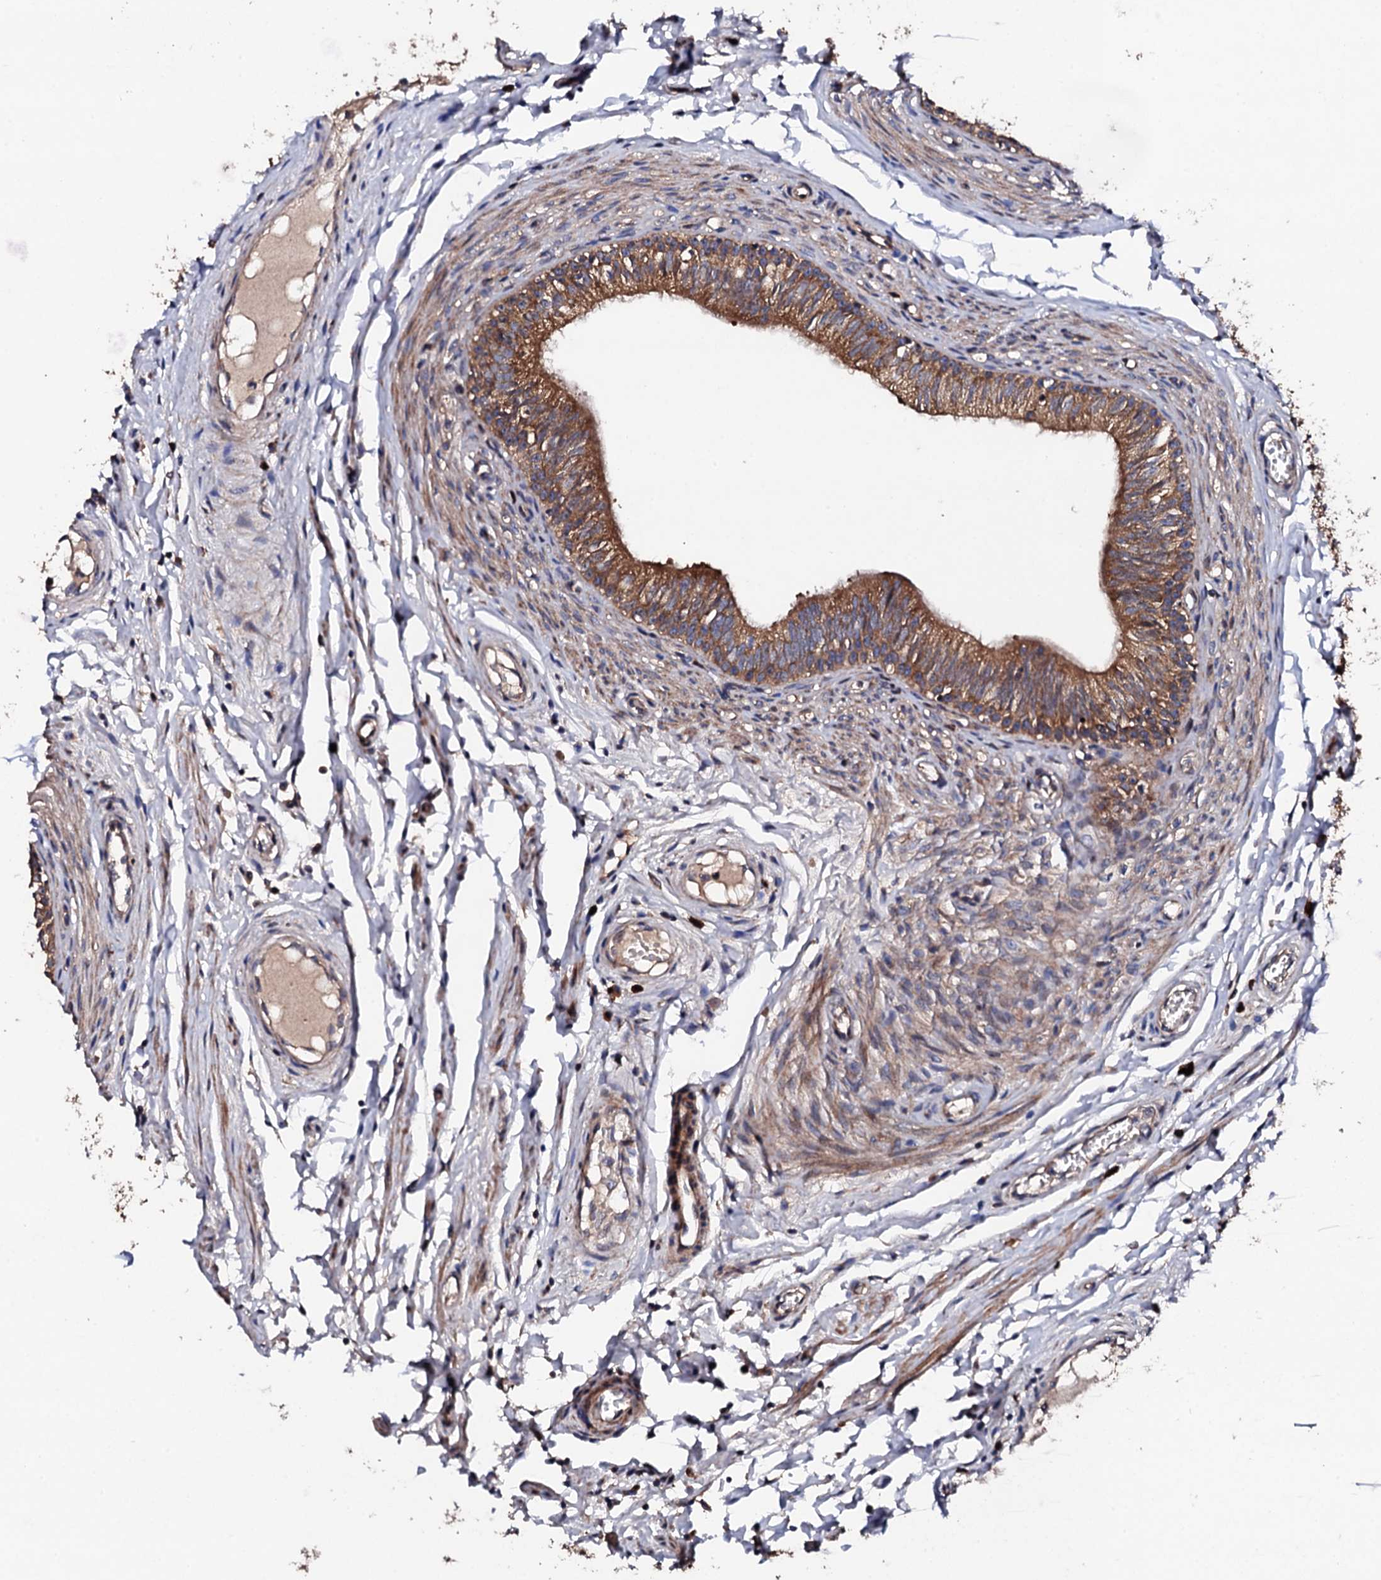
{"staining": {"intensity": "strong", "quantity": ">75%", "location": "cytoplasmic/membranous"}, "tissue": "epididymis", "cell_type": "Glandular cells", "image_type": "normal", "snomed": [{"axis": "morphology", "description": "Normal tissue, NOS"}, {"axis": "topography", "description": "Epididymis, spermatic cord, NOS"}], "caption": "Glandular cells demonstrate strong cytoplasmic/membranous expression in about >75% of cells in benign epididymis.", "gene": "LIPT2", "patient": {"sex": "male", "age": 22}}